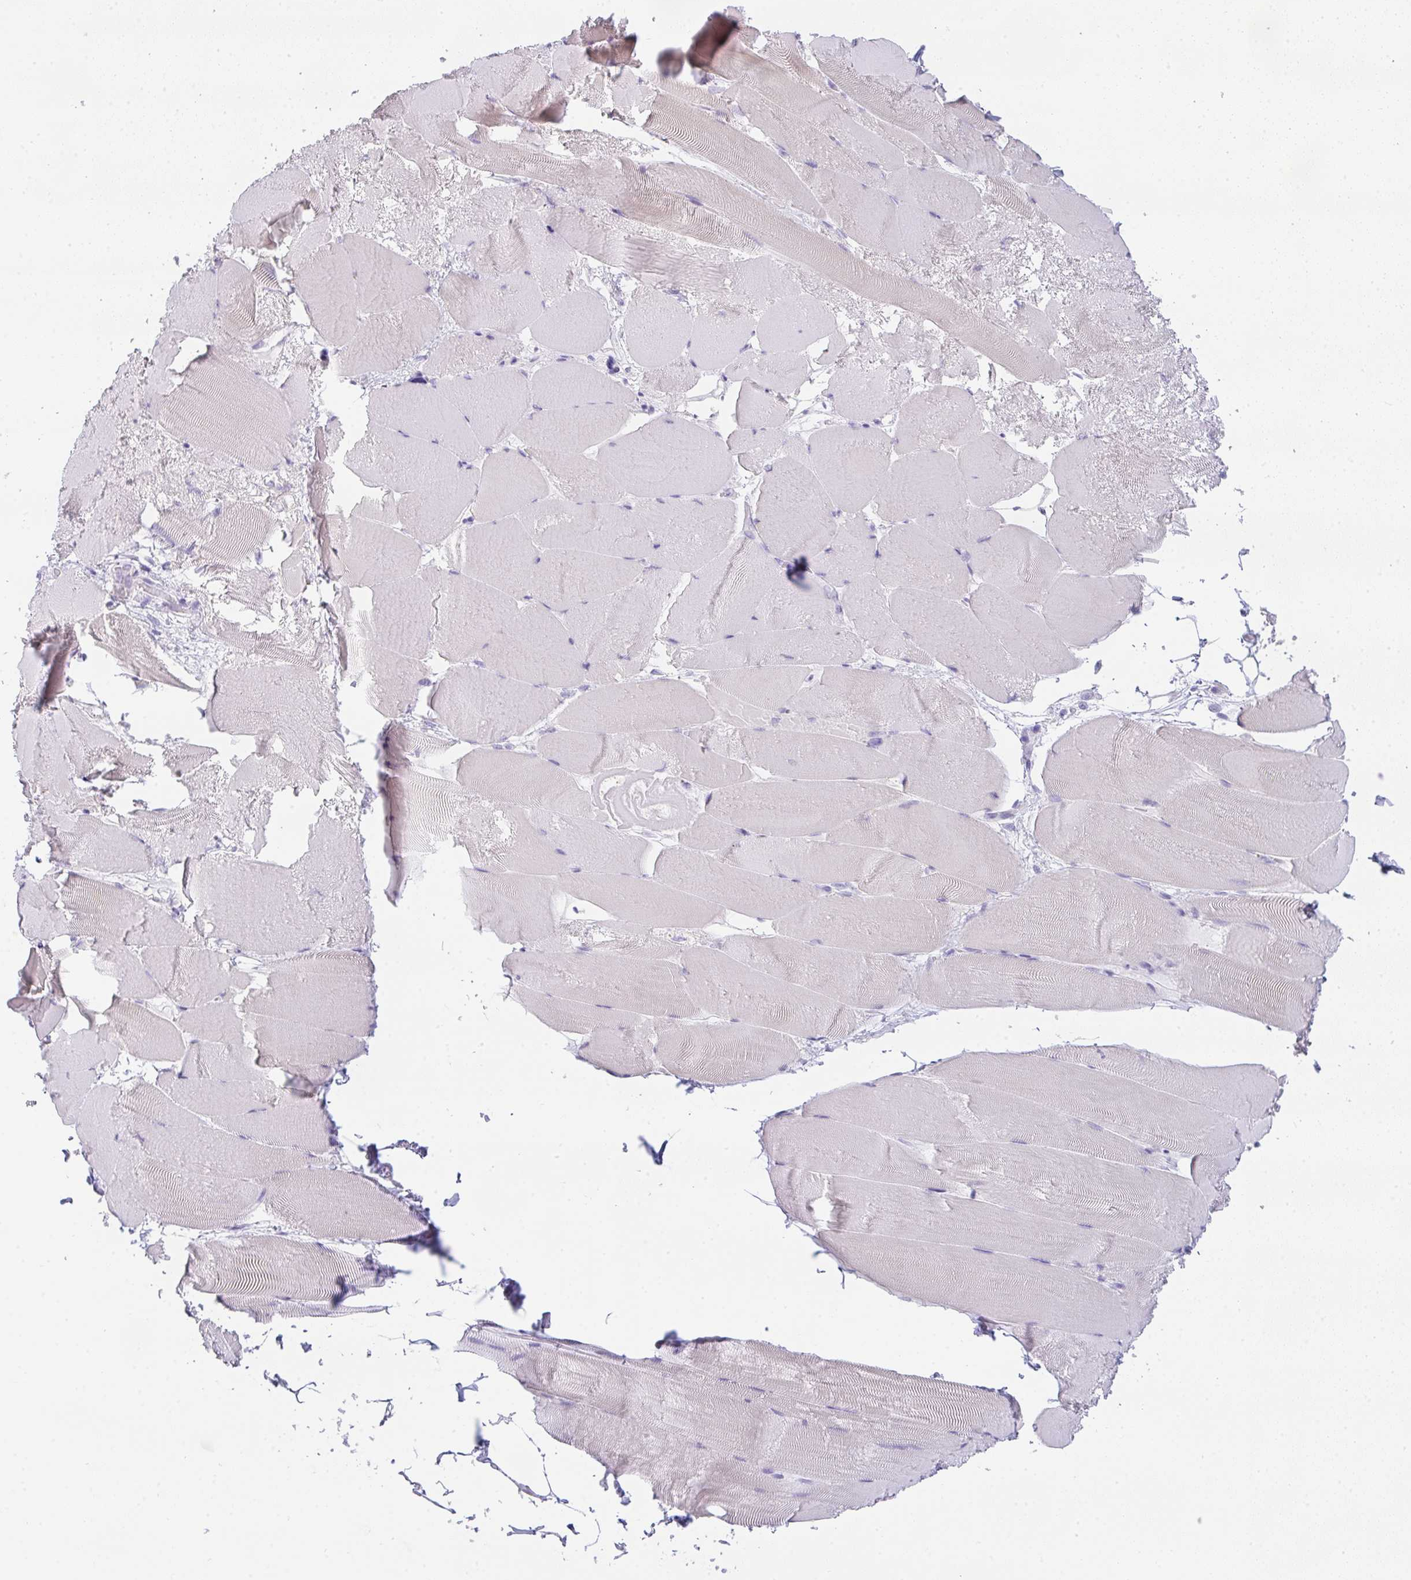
{"staining": {"intensity": "negative", "quantity": "none", "location": "none"}, "tissue": "skeletal muscle", "cell_type": "Myocytes", "image_type": "normal", "snomed": [{"axis": "morphology", "description": "Normal tissue, NOS"}, {"axis": "topography", "description": "Skeletal muscle"}], "caption": "DAB immunohistochemical staining of unremarkable human skeletal muscle displays no significant positivity in myocytes.", "gene": "COX7B", "patient": {"sex": "female", "age": 64}}